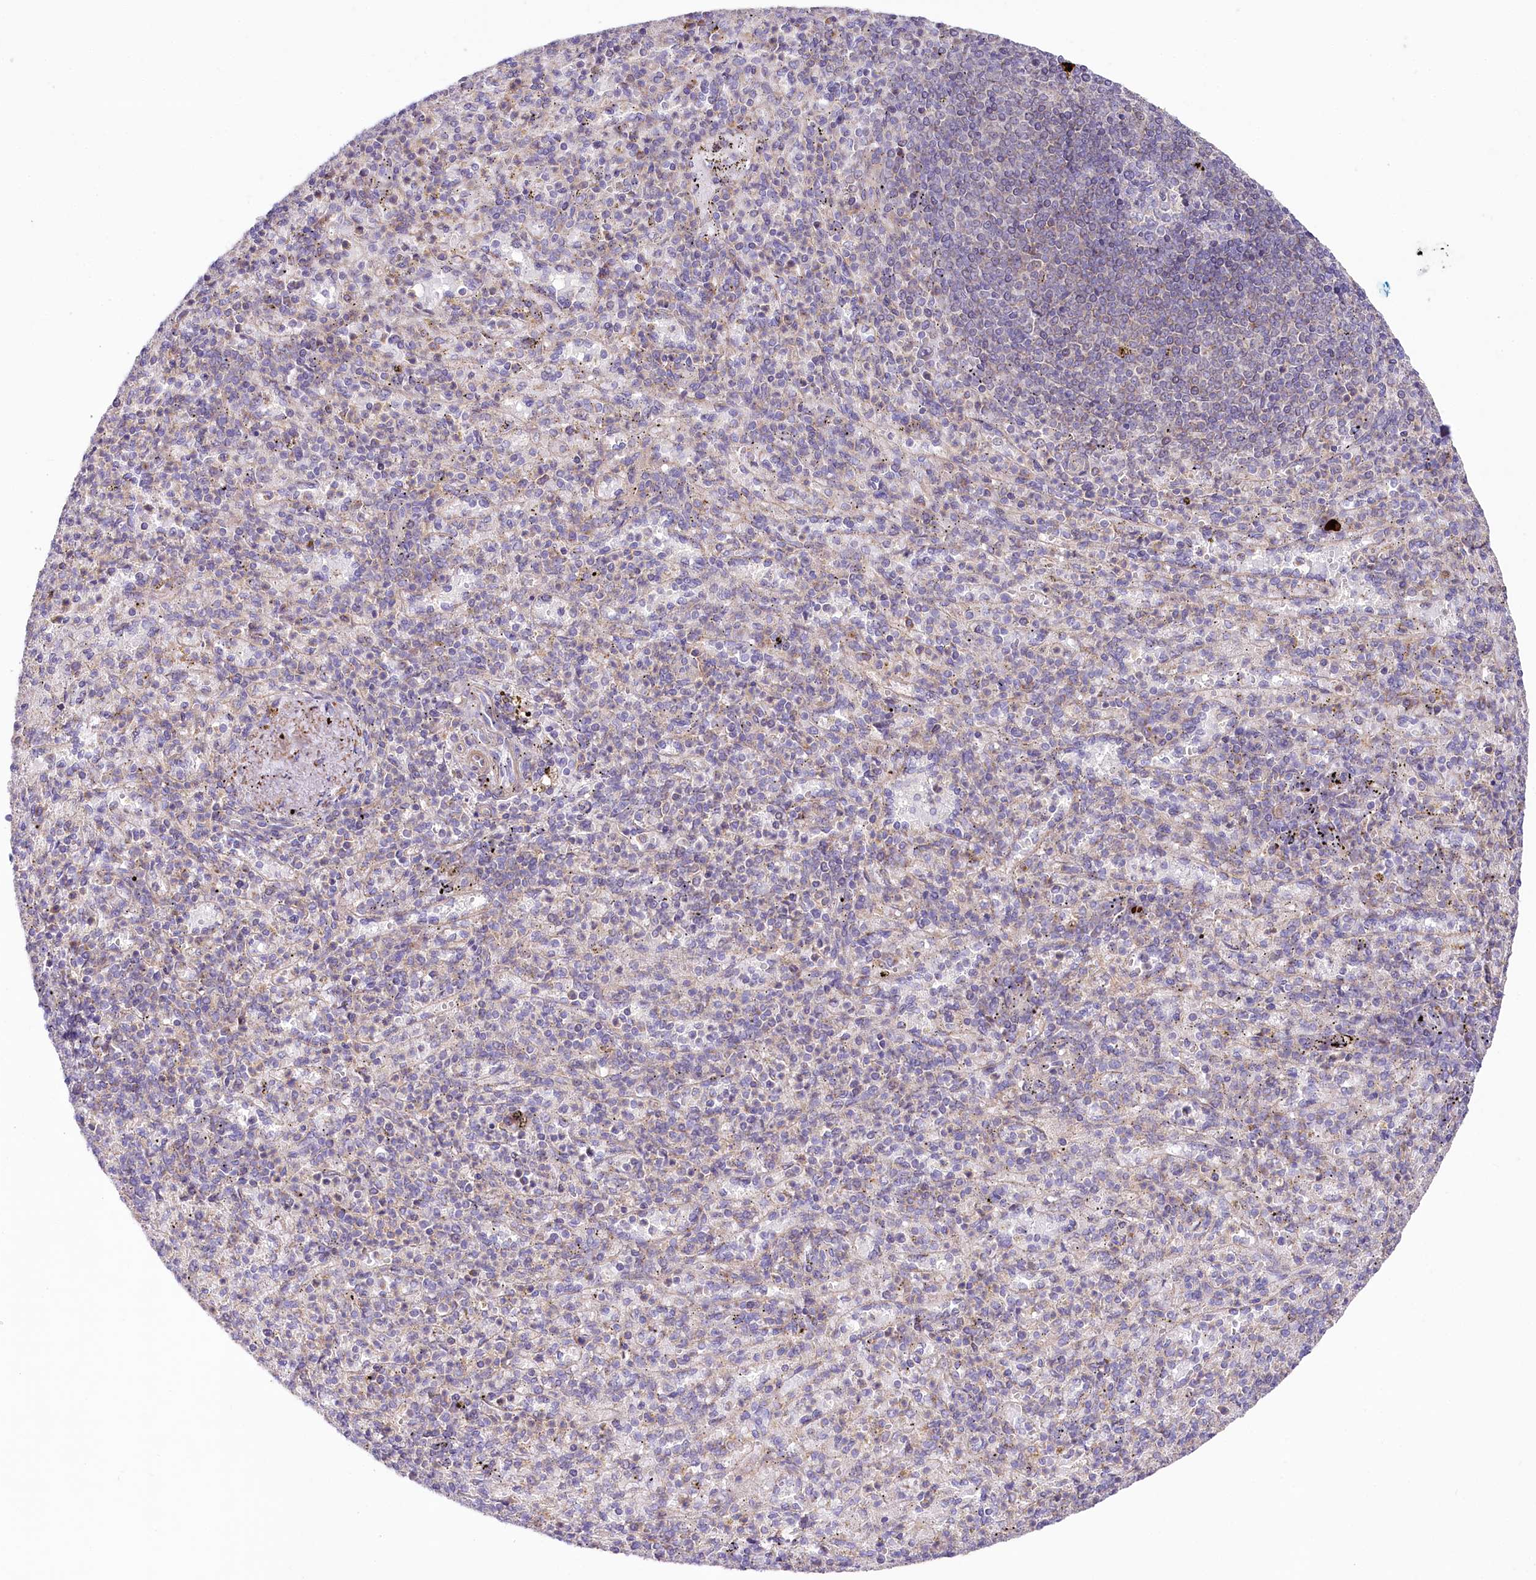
{"staining": {"intensity": "negative", "quantity": "none", "location": "none"}, "tissue": "spleen", "cell_type": "Cells in red pulp", "image_type": "normal", "snomed": [{"axis": "morphology", "description": "Normal tissue, NOS"}, {"axis": "topography", "description": "Spleen"}], "caption": "DAB immunohistochemical staining of normal human spleen displays no significant positivity in cells in red pulp.", "gene": "STX6", "patient": {"sex": "female", "age": 74}}